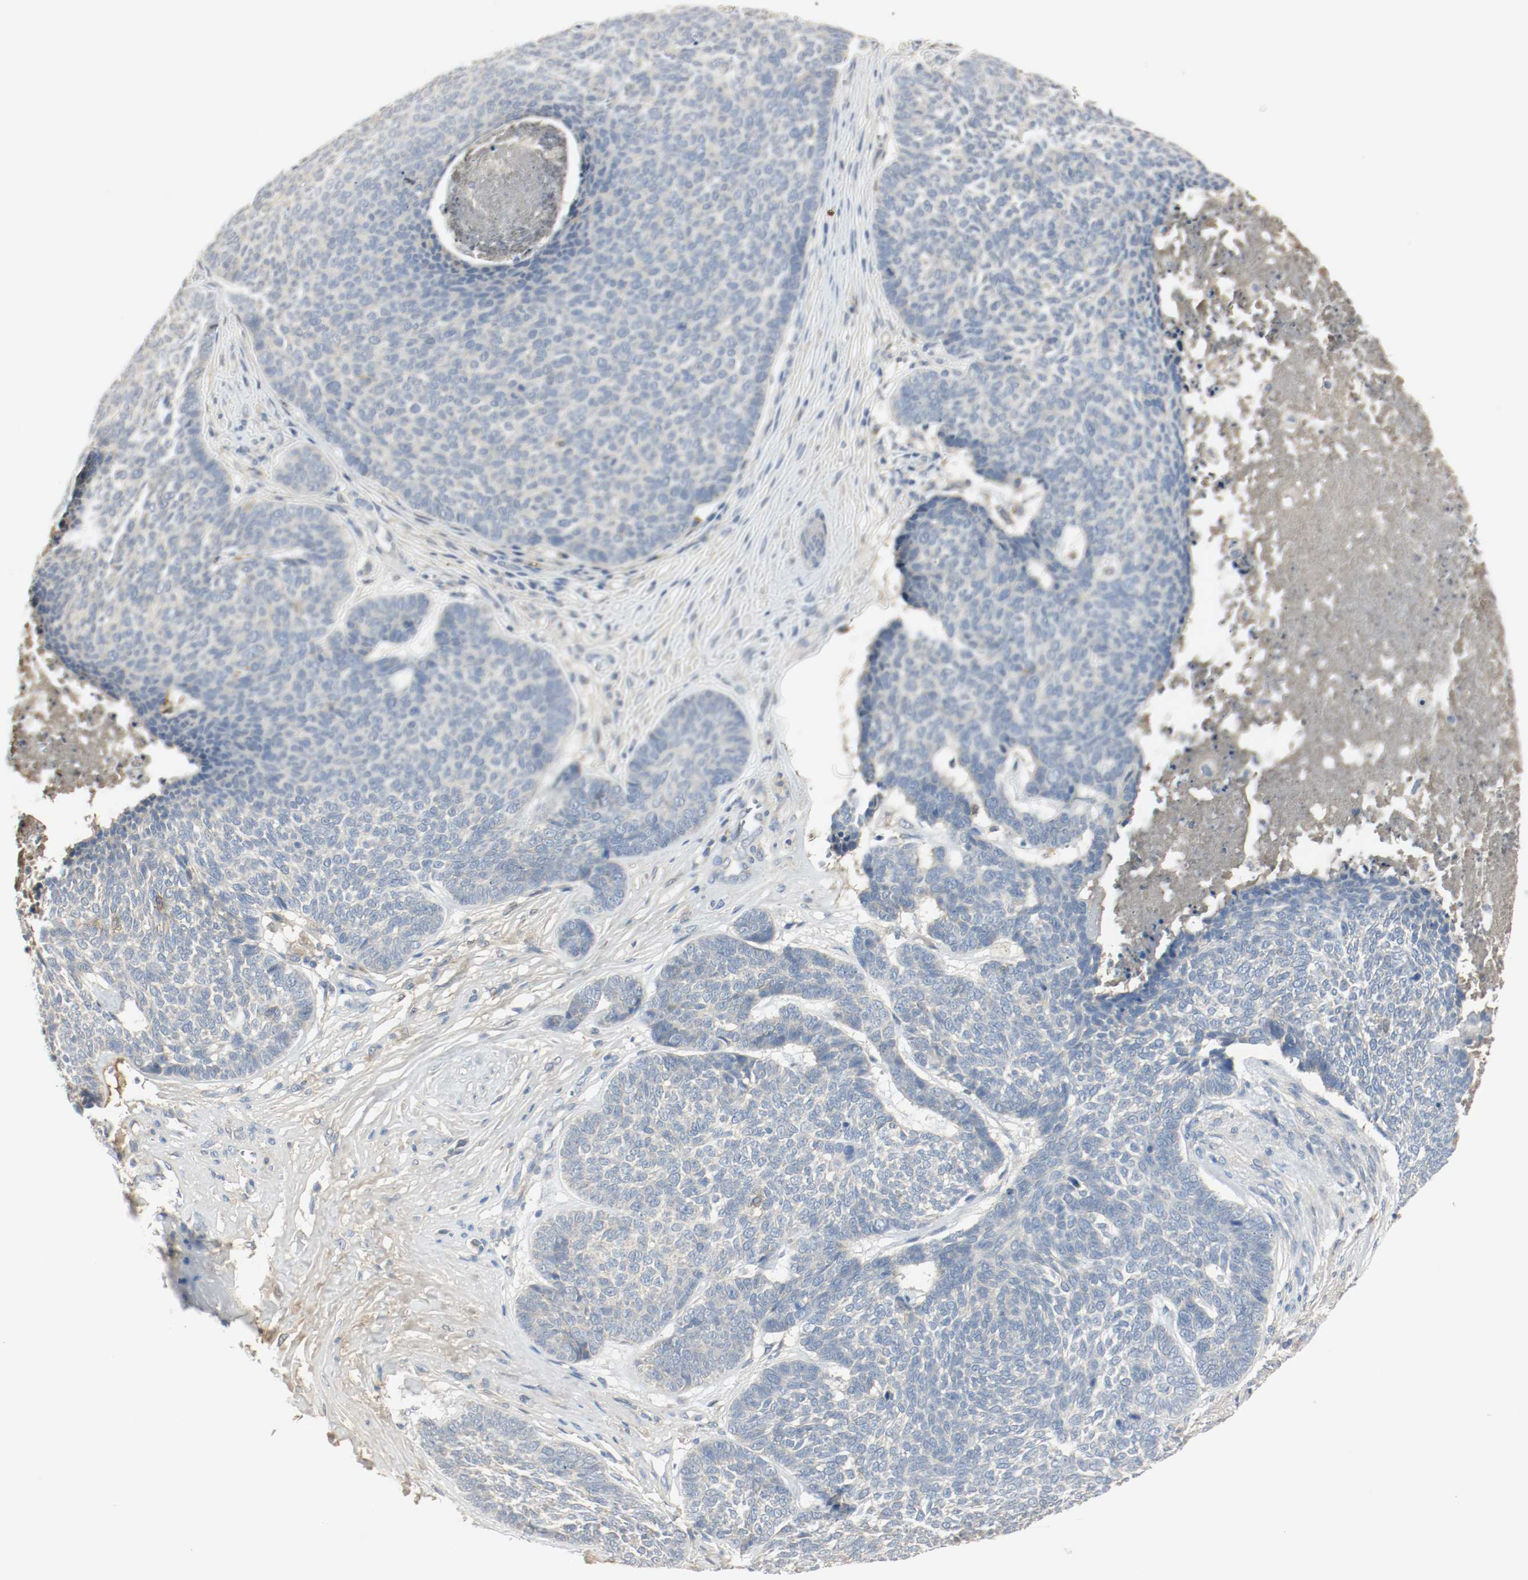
{"staining": {"intensity": "negative", "quantity": "none", "location": "none"}, "tissue": "skin cancer", "cell_type": "Tumor cells", "image_type": "cancer", "snomed": [{"axis": "morphology", "description": "Basal cell carcinoma"}, {"axis": "topography", "description": "Skin"}], "caption": "IHC of skin cancer (basal cell carcinoma) demonstrates no positivity in tumor cells.", "gene": "MELTF", "patient": {"sex": "male", "age": 84}}